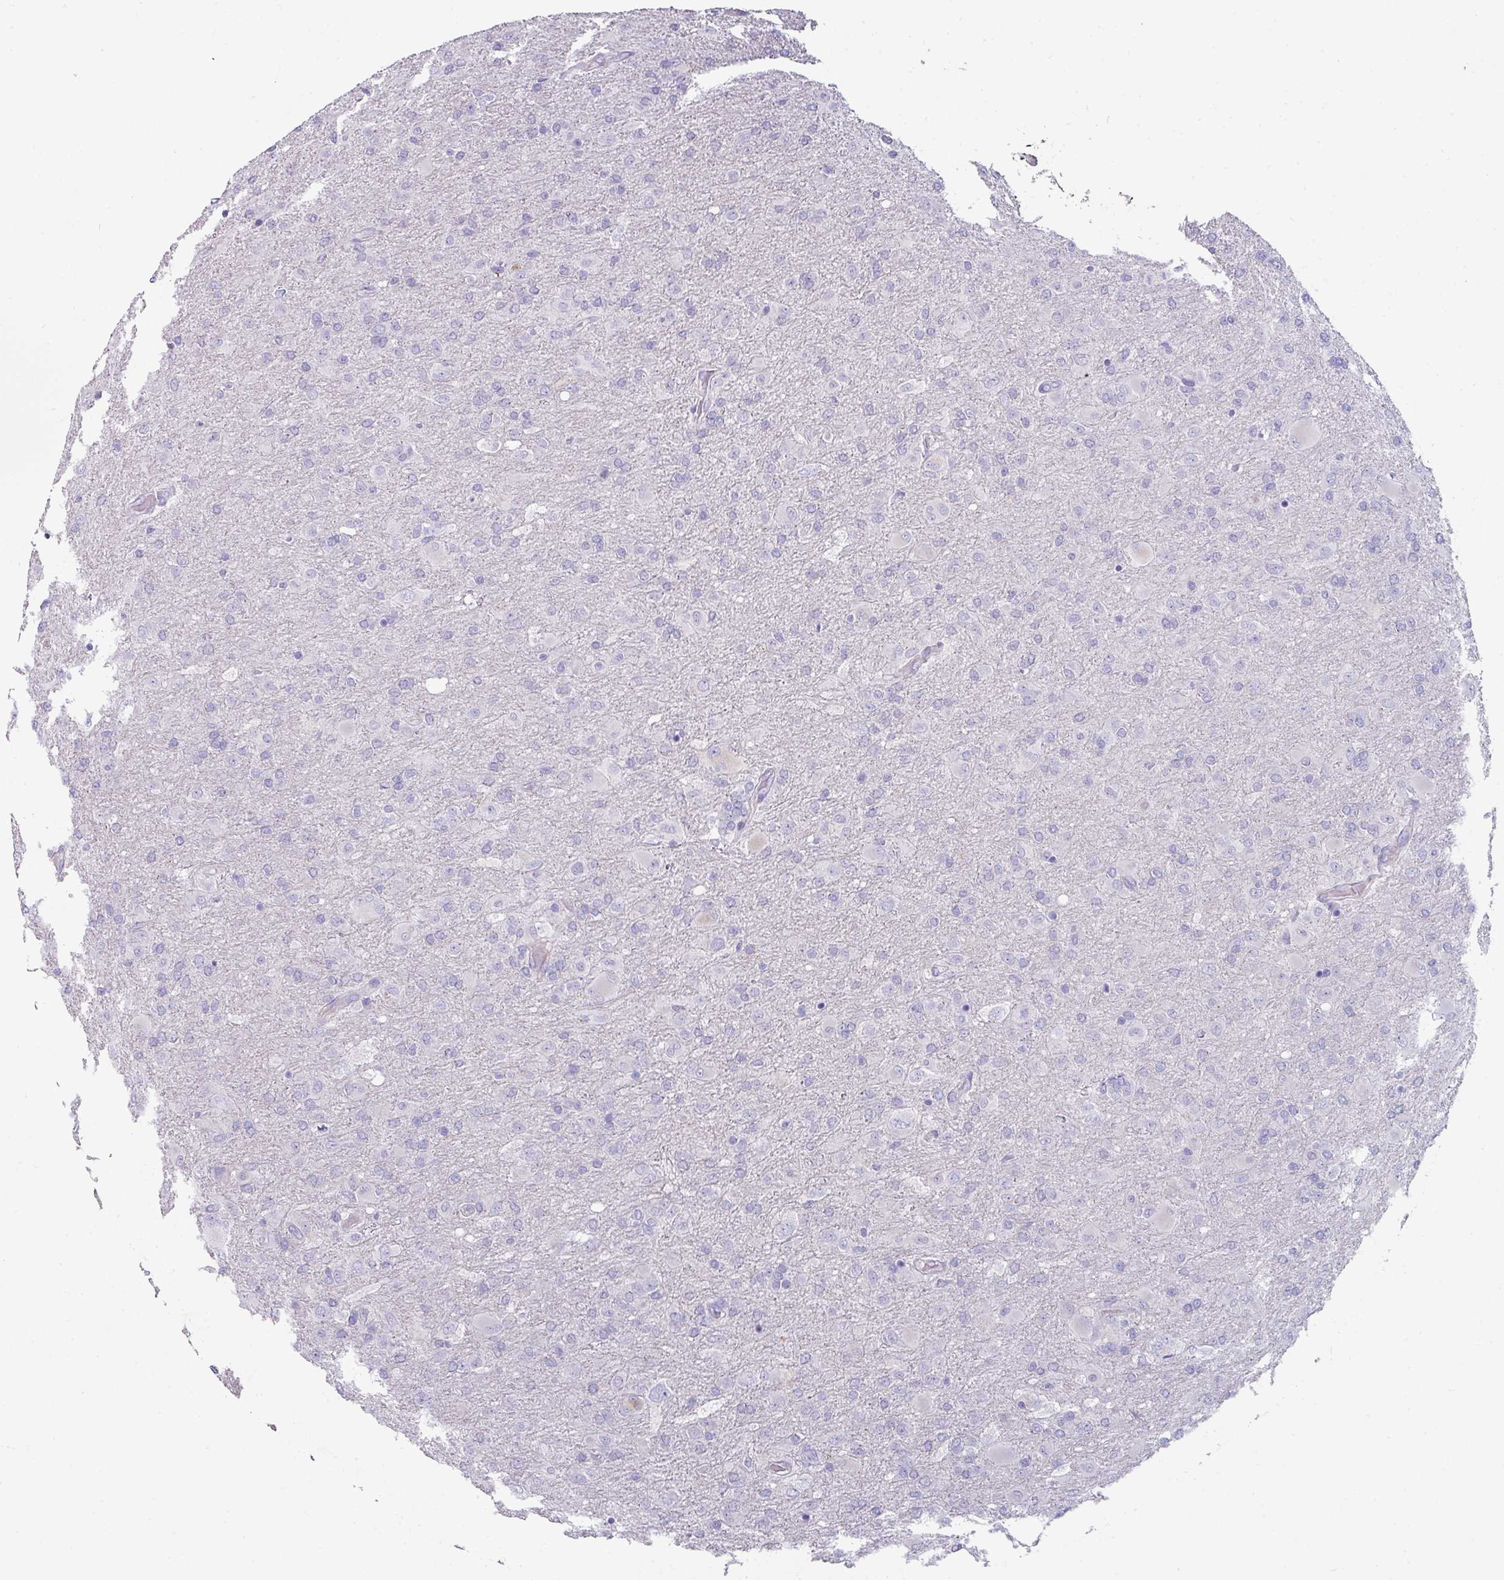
{"staining": {"intensity": "negative", "quantity": "none", "location": "none"}, "tissue": "glioma", "cell_type": "Tumor cells", "image_type": "cancer", "snomed": [{"axis": "morphology", "description": "Glioma, malignant, Low grade"}, {"axis": "topography", "description": "Brain"}], "caption": "There is no significant staining in tumor cells of glioma.", "gene": "SLC17A7", "patient": {"sex": "male", "age": 65}}